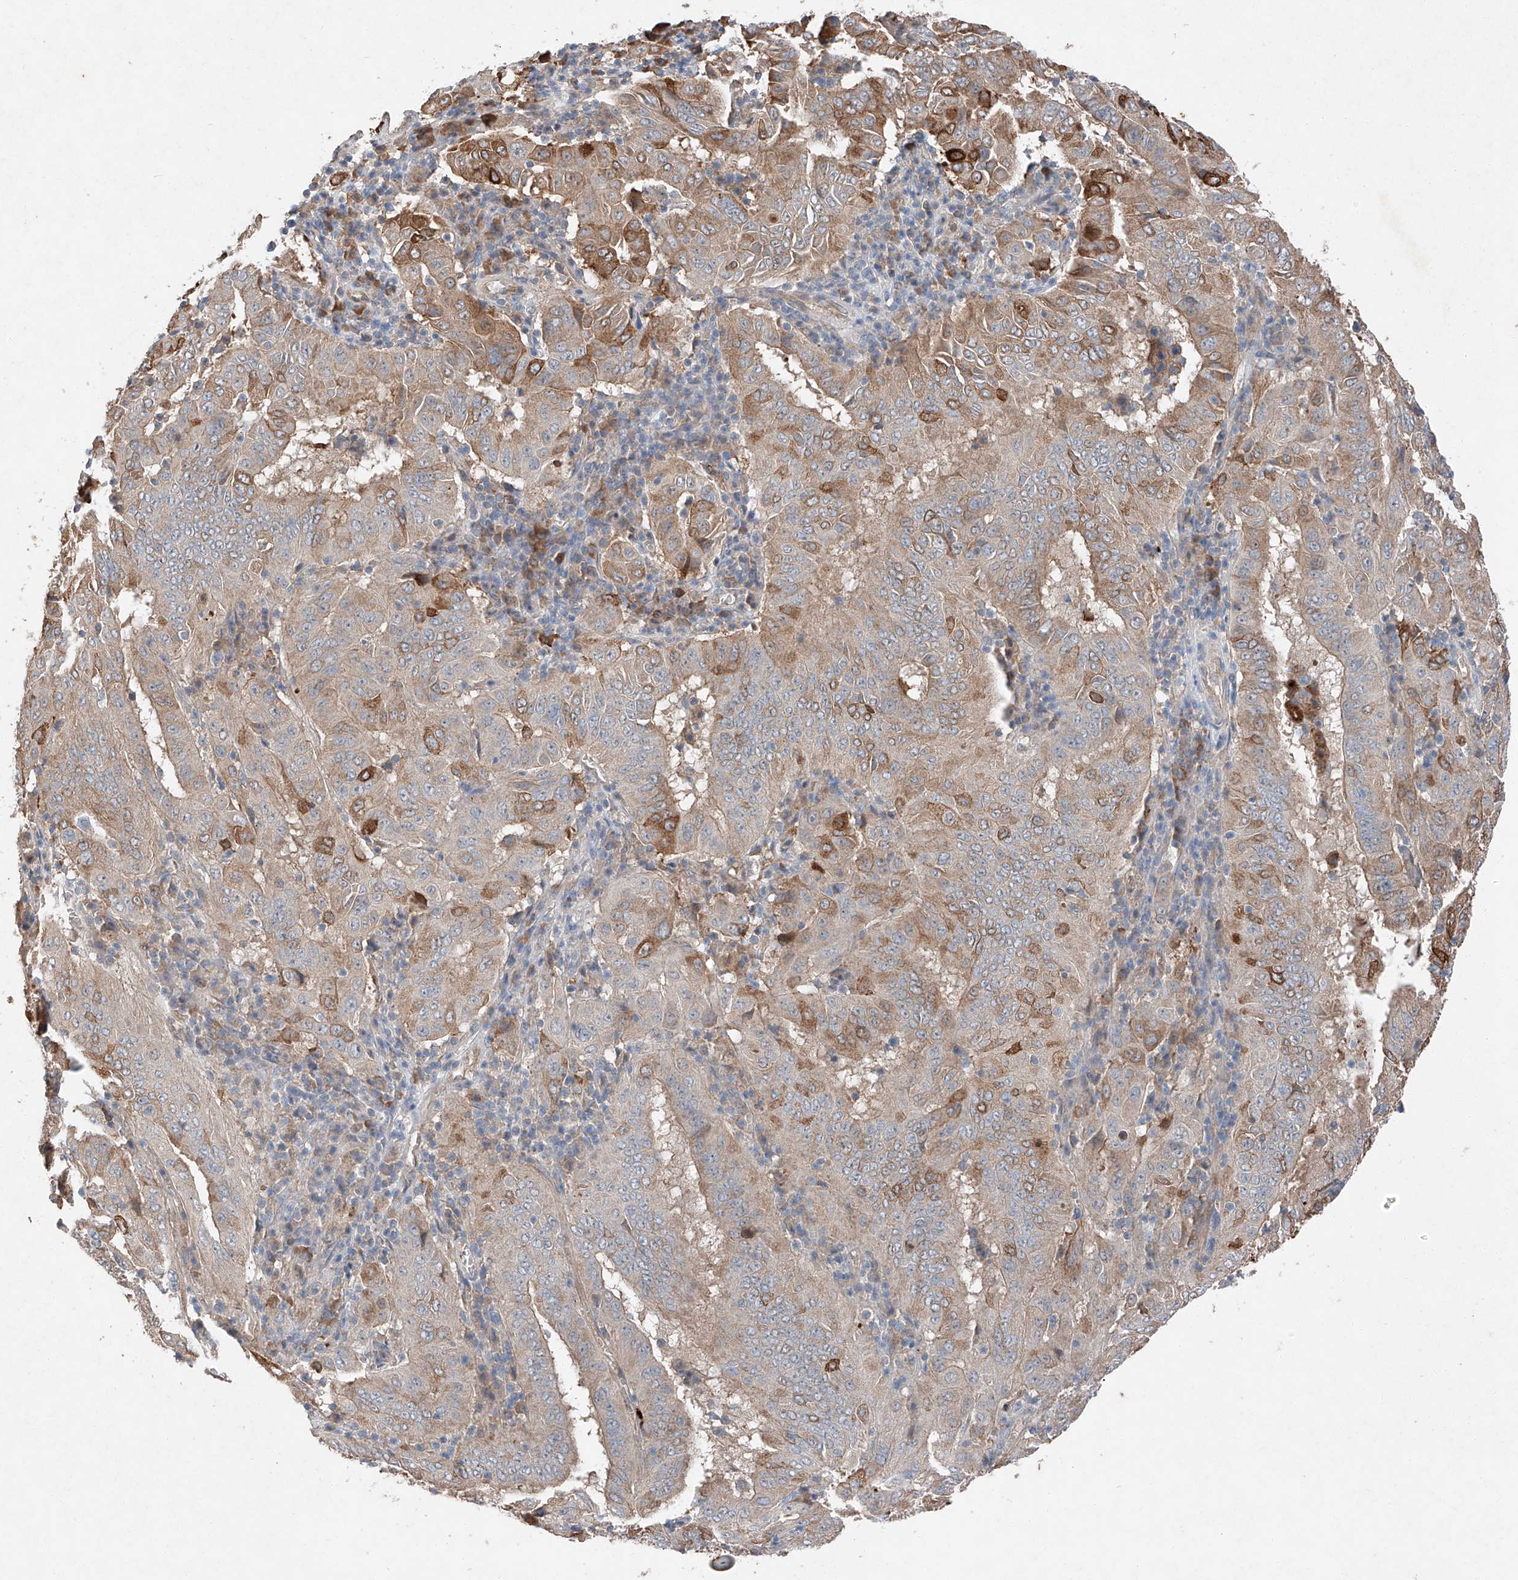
{"staining": {"intensity": "moderate", "quantity": "25%-75%", "location": "cytoplasmic/membranous"}, "tissue": "pancreatic cancer", "cell_type": "Tumor cells", "image_type": "cancer", "snomed": [{"axis": "morphology", "description": "Adenocarcinoma, NOS"}, {"axis": "topography", "description": "Pancreas"}], "caption": "IHC micrograph of neoplastic tissue: human pancreatic cancer stained using IHC reveals medium levels of moderate protein expression localized specifically in the cytoplasmic/membranous of tumor cells, appearing as a cytoplasmic/membranous brown color.", "gene": "RUSC1", "patient": {"sex": "male", "age": 63}}